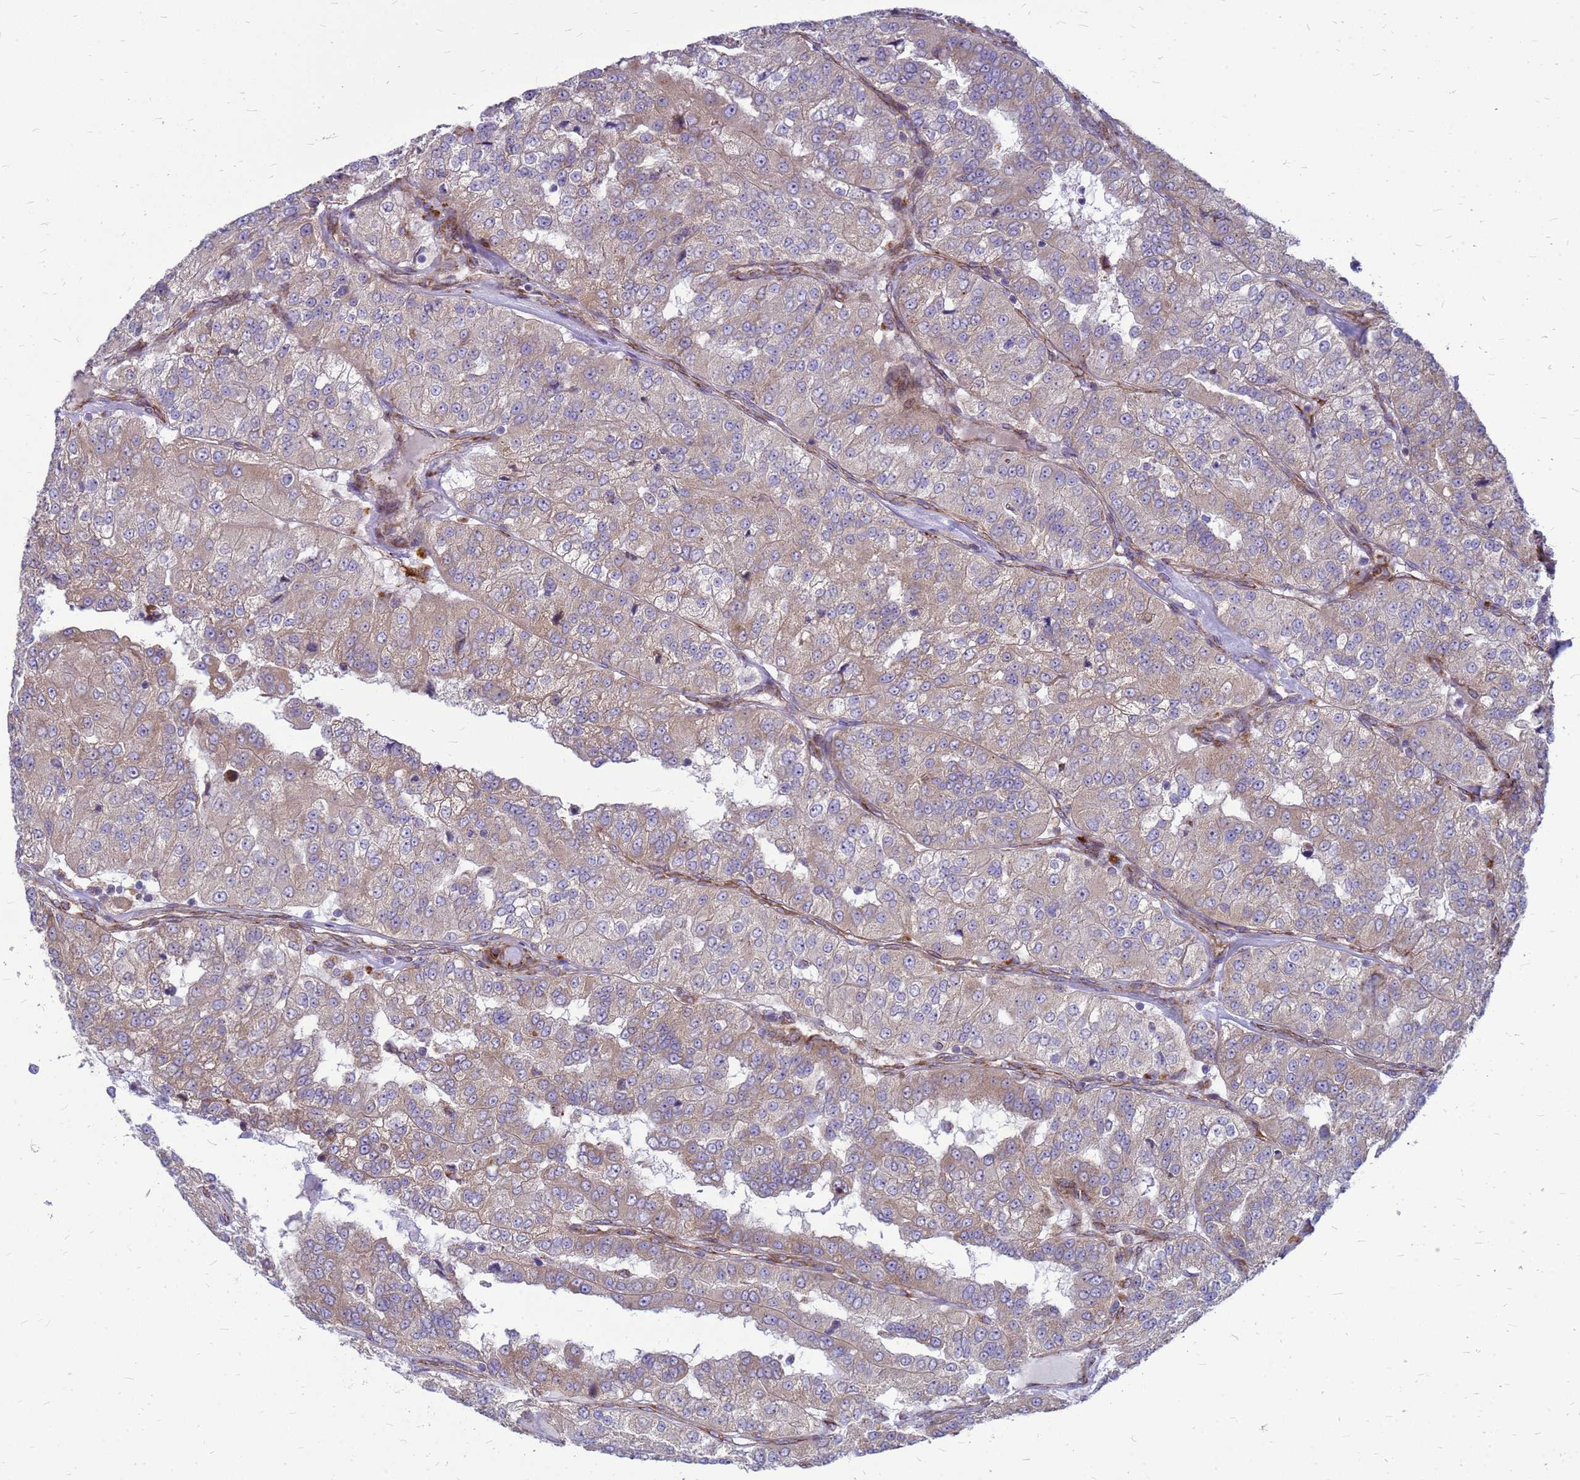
{"staining": {"intensity": "weak", "quantity": "25%-75%", "location": "cytoplasmic/membranous"}, "tissue": "renal cancer", "cell_type": "Tumor cells", "image_type": "cancer", "snomed": [{"axis": "morphology", "description": "Adenocarcinoma, NOS"}, {"axis": "topography", "description": "Kidney"}], "caption": "Tumor cells exhibit low levels of weak cytoplasmic/membranous positivity in approximately 25%-75% of cells in renal cancer. (brown staining indicates protein expression, while blue staining denotes nuclei).", "gene": "FSTL4", "patient": {"sex": "female", "age": 63}}